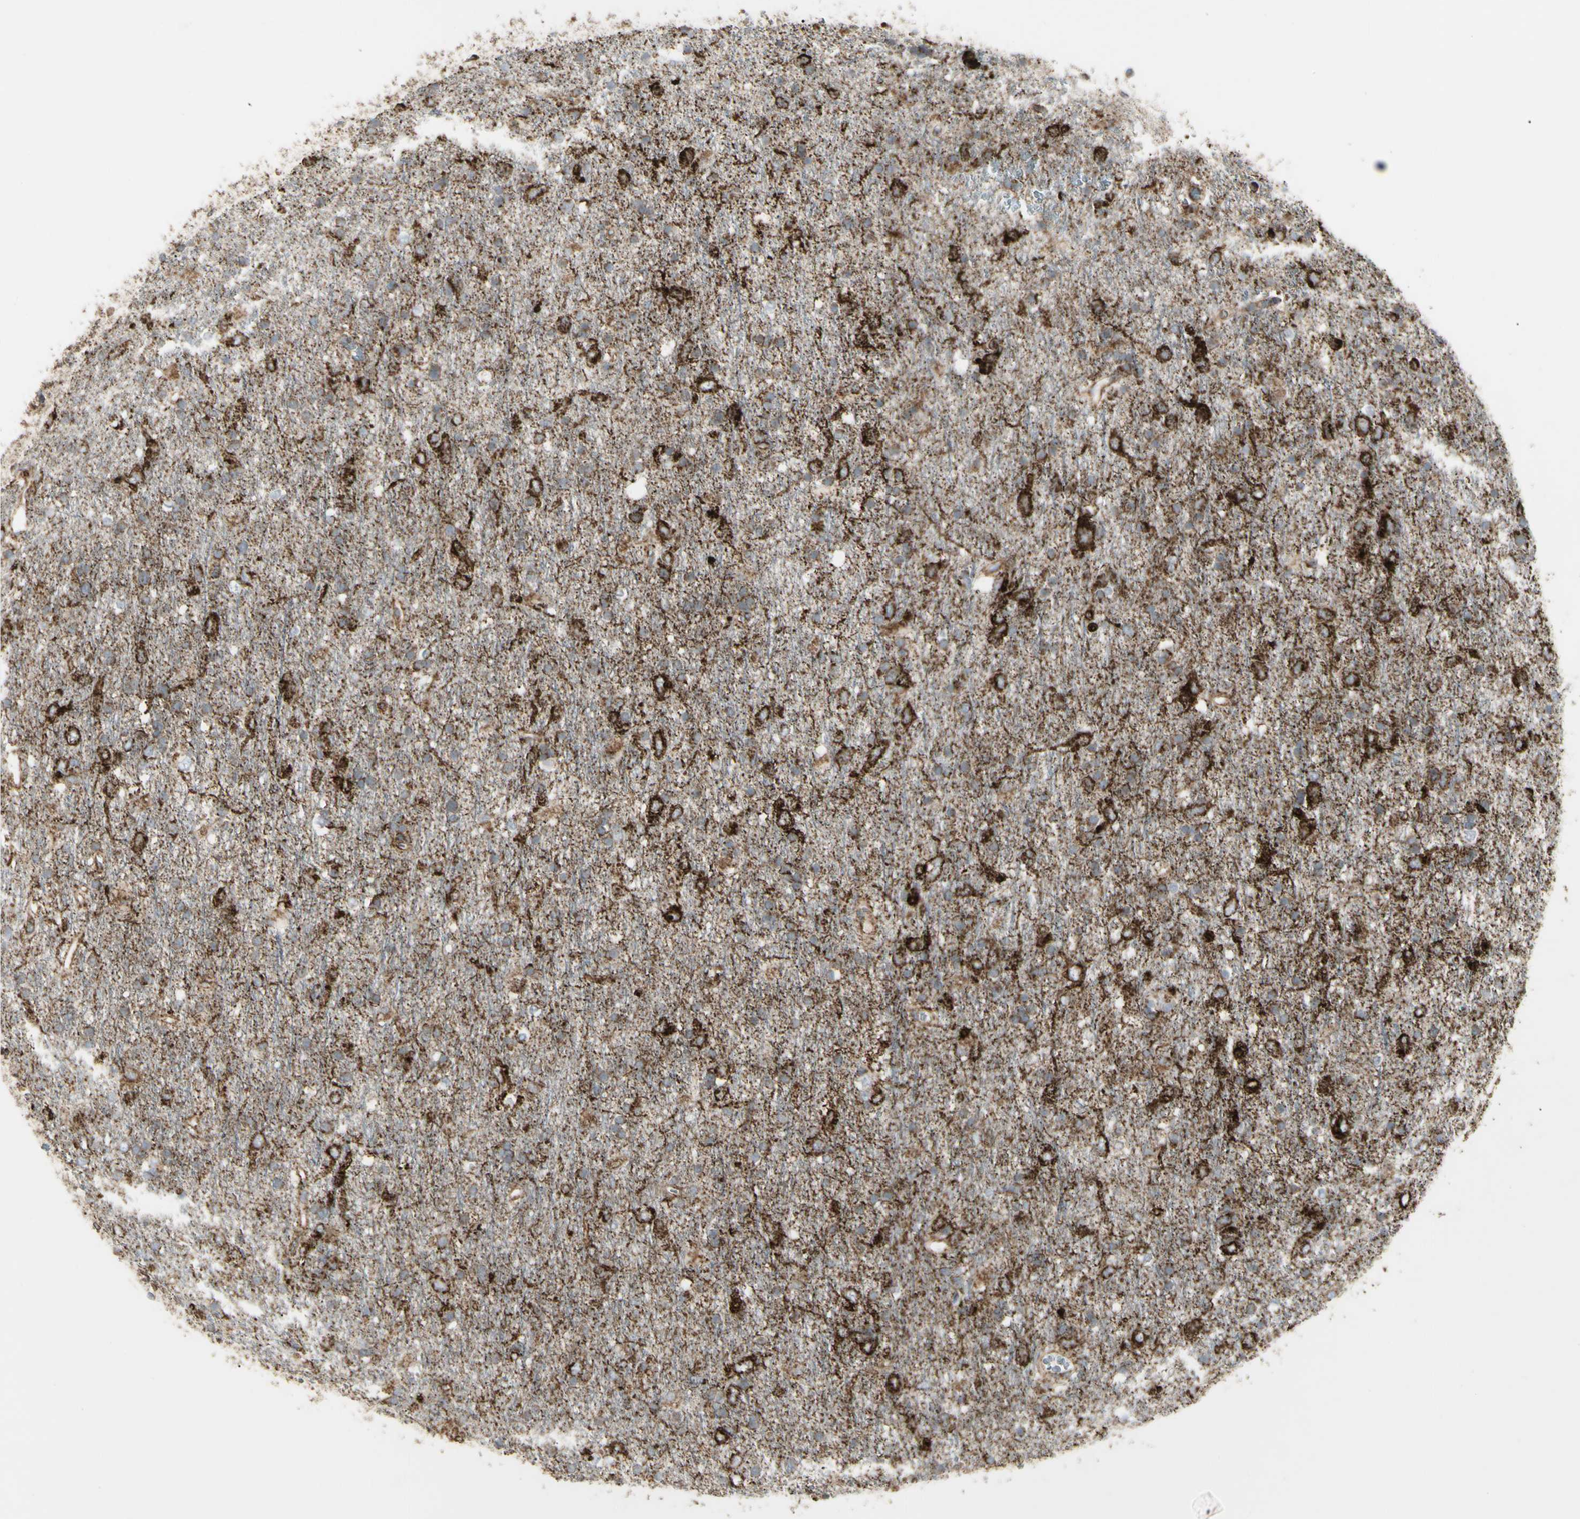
{"staining": {"intensity": "strong", "quantity": ">75%", "location": "cytoplasmic/membranous"}, "tissue": "glioma", "cell_type": "Tumor cells", "image_type": "cancer", "snomed": [{"axis": "morphology", "description": "Glioma, malignant, Low grade"}, {"axis": "topography", "description": "Brain"}], "caption": "This is a histology image of immunohistochemistry (IHC) staining of malignant glioma (low-grade), which shows strong positivity in the cytoplasmic/membranous of tumor cells.", "gene": "CYB5R1", "patient": {"sex": "male", "age": 77}}